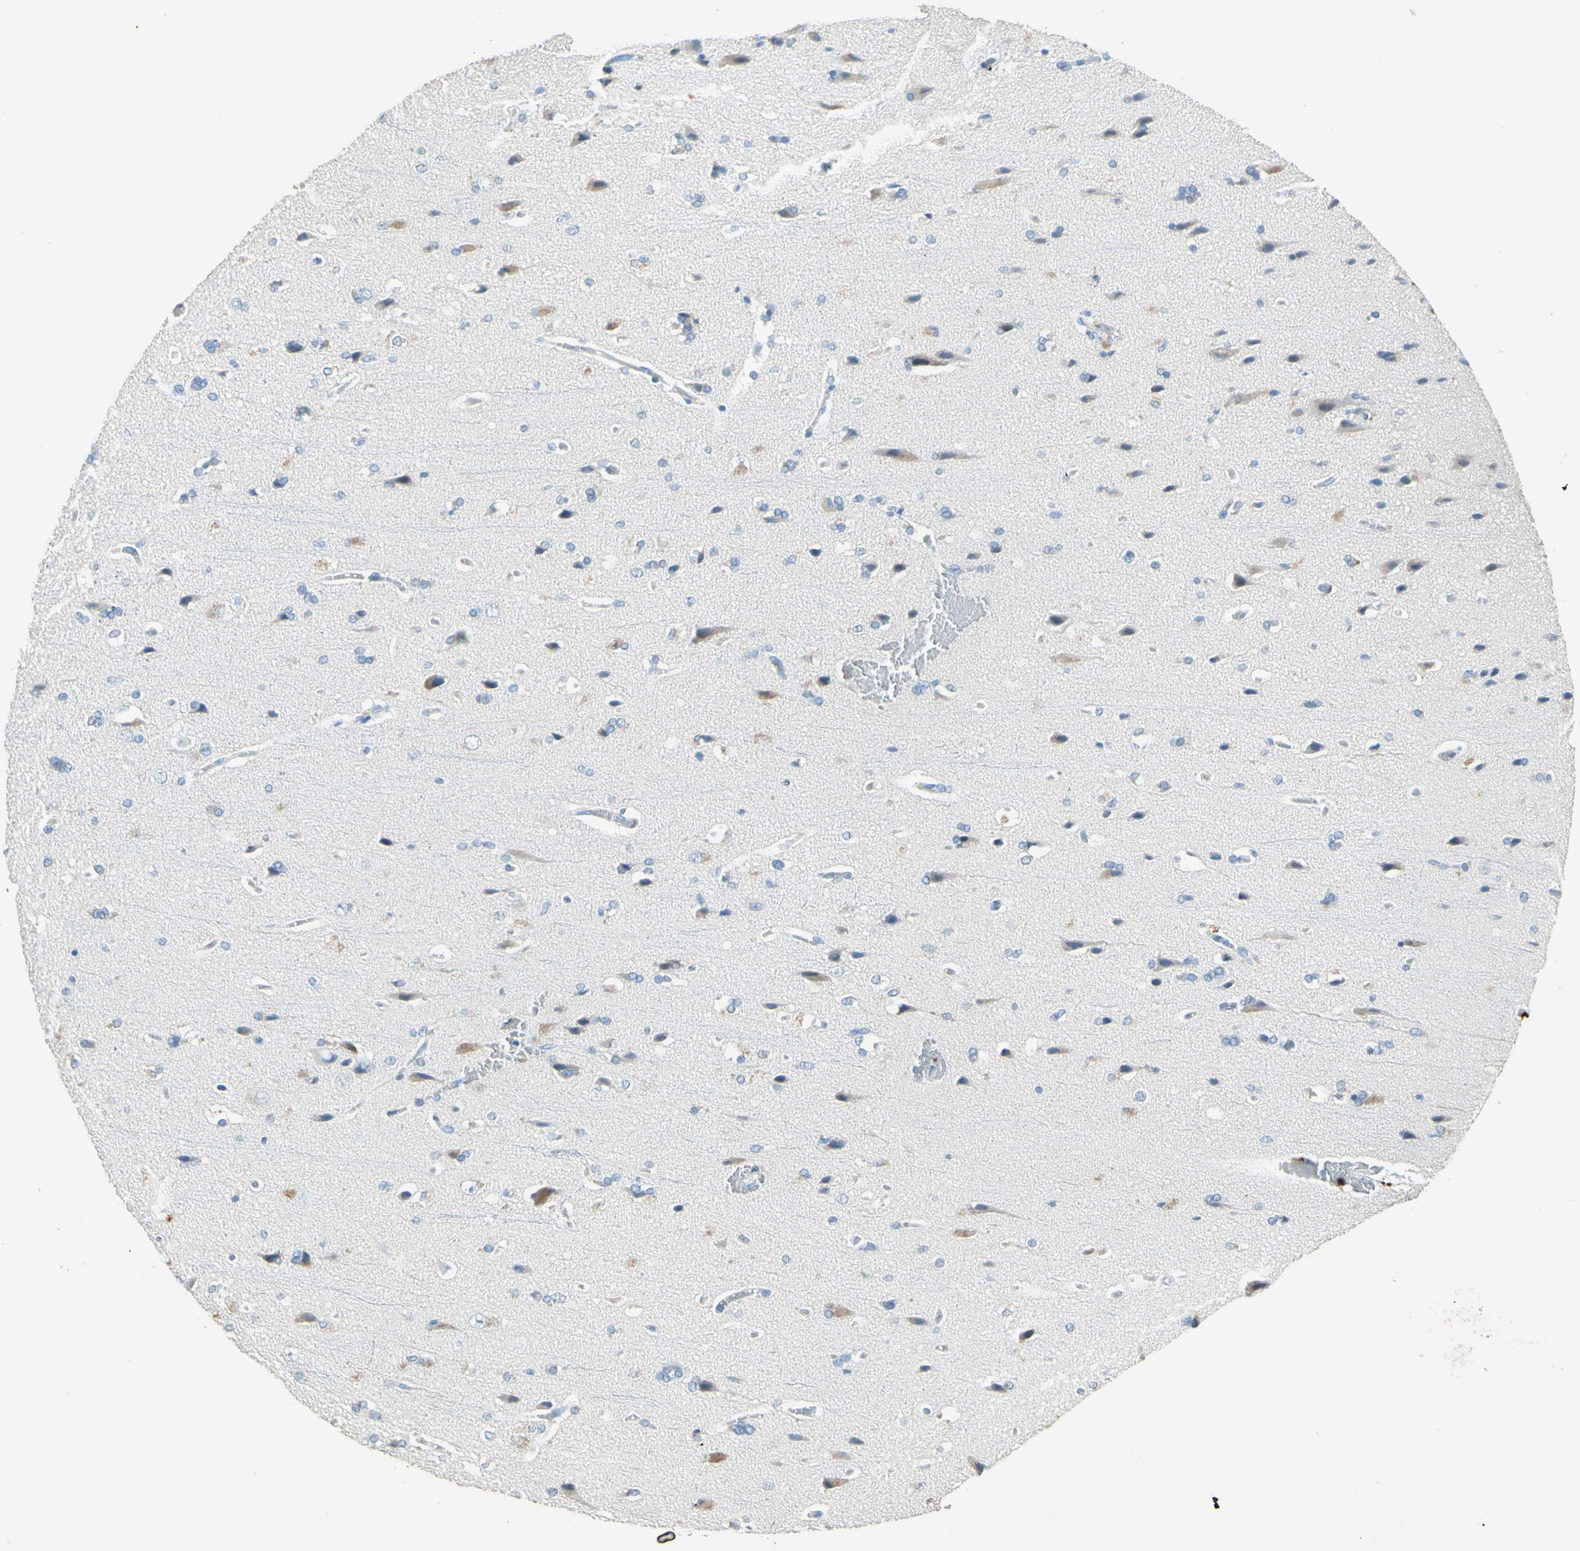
{"staining": {"intensity": "weak", "quantity": "25%-75%", "location": "cytoplasmic/membranous"}, "tissue": "cerebral cortex", "cell_type": "Endothelial cells", "image_type": "normal", "snomed": [{"axis": "morphology", "description": "Normal tissue, NOS"}, {"axis": "topography", "description": "Cerebral cortex"}], "caption": "High-magnification brightfield microscopy of benign cerebral cortex stained with DAB (3,3'-diaminobenzidine) (brown) and counterstained with hematoxylin (blue). endothelial cells exhibit weak cytoplasmic/membranous positivity is present in approximately25%-75% of cells. The staining was performed using DAB (3,3'-diaminobenzidine) to visualize the protein expression in brown, while the nuclei were stained in blue with hematoxylin (Magnification: 20x).", "gene": "NFKBIZ", "patient": {"sex": "male", "age": 62}}